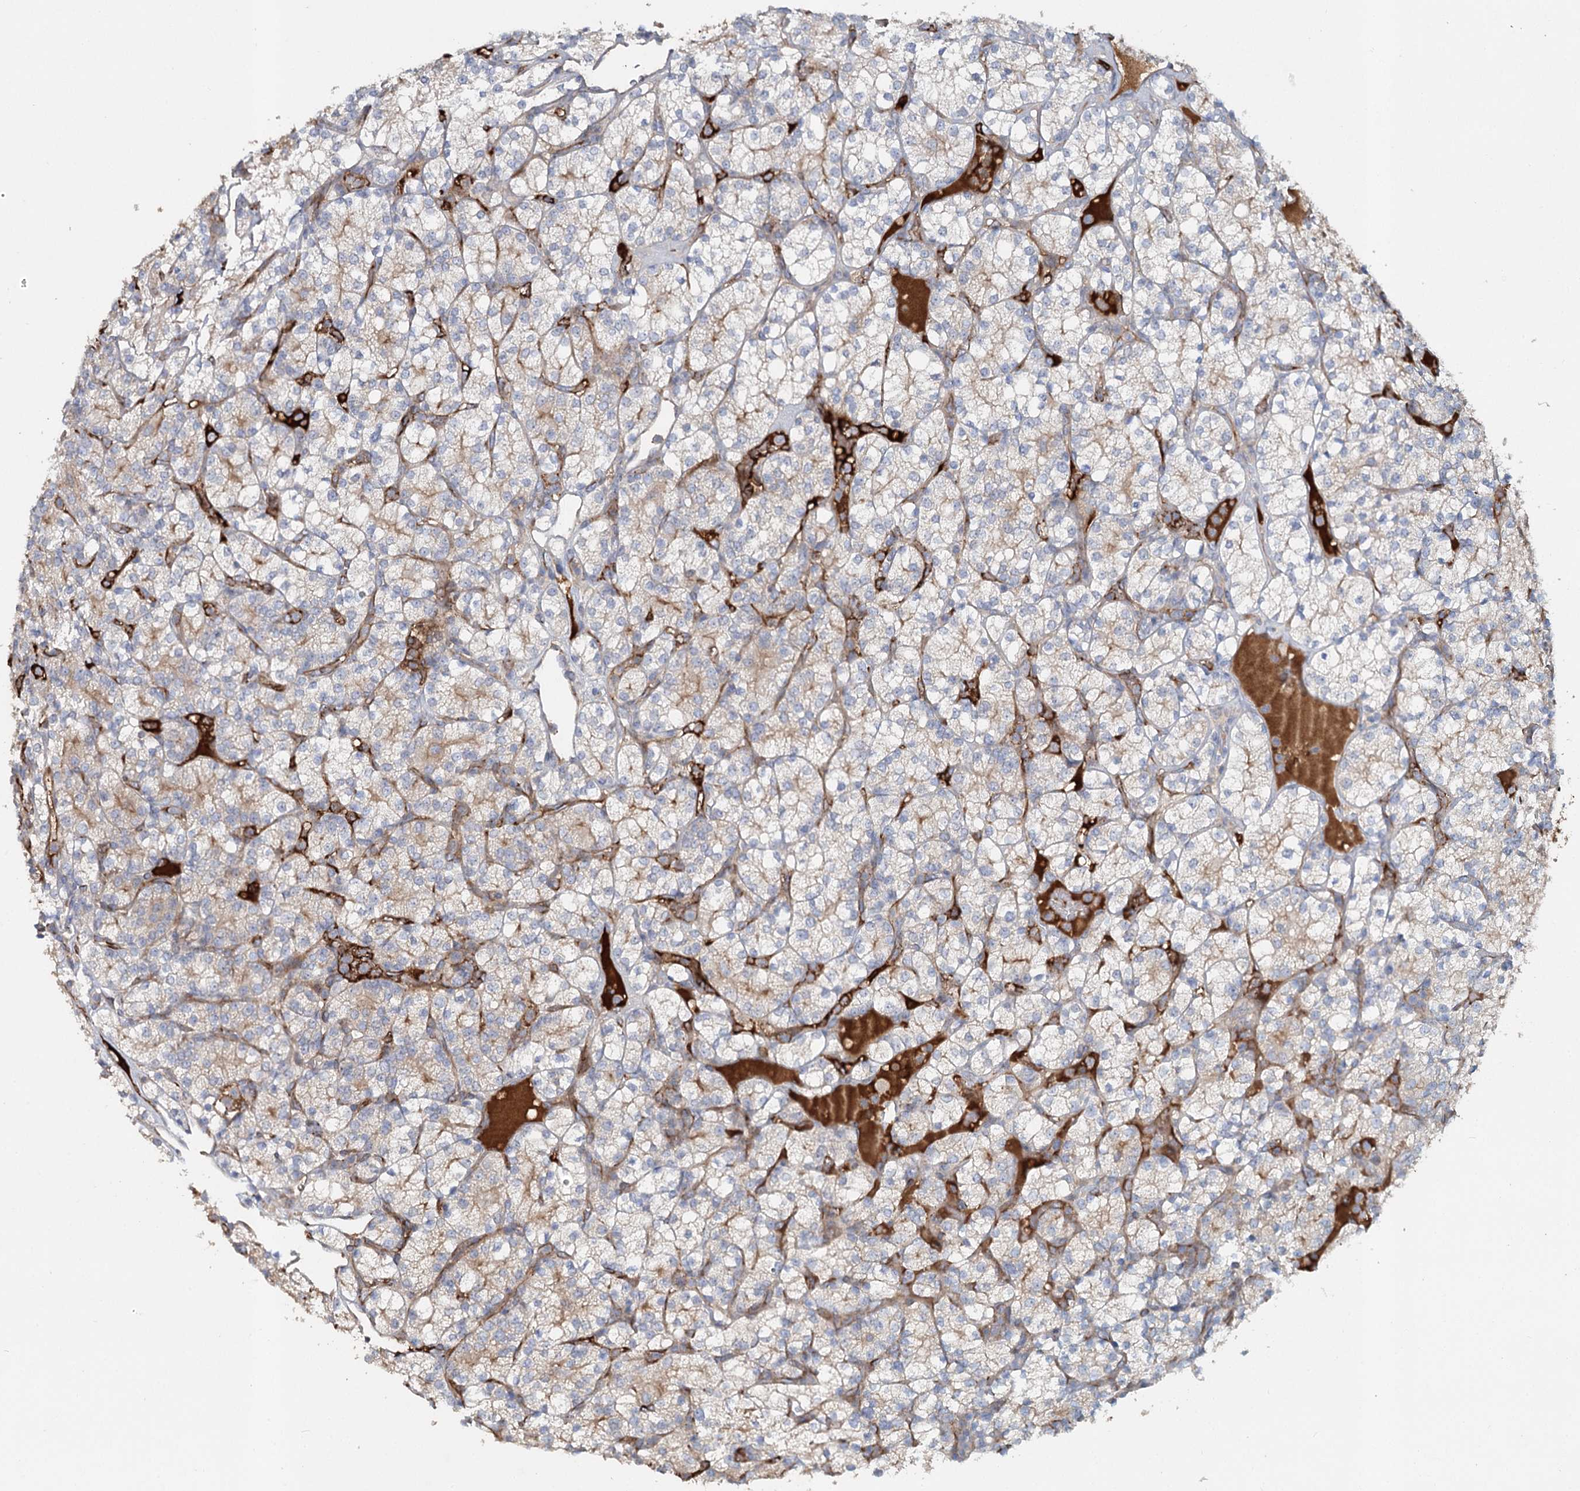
{"staining": {"intensity": "negative", "quantity": "none", "location": "none"}, "tissue": "renal cancer", "cell_type": "Tumor cells", "image_type": "cancer", "snomed": [{"axis": "morphology", "description": "Adenocarcinoma, NOS"}, {"axis": "topography", "description": "Kidney"}], "caption": "Renal cancer (adenocarcinoma) was stained to show a protein in brown. There is no significant staining in tumor cells. (Brightfield microscopy of DAB (3,3'-diaminobenzidine) immunohistochemistry at high magnification).", "gene": "ALKBH8", "patient": {"sex": "male", "age": 77}}